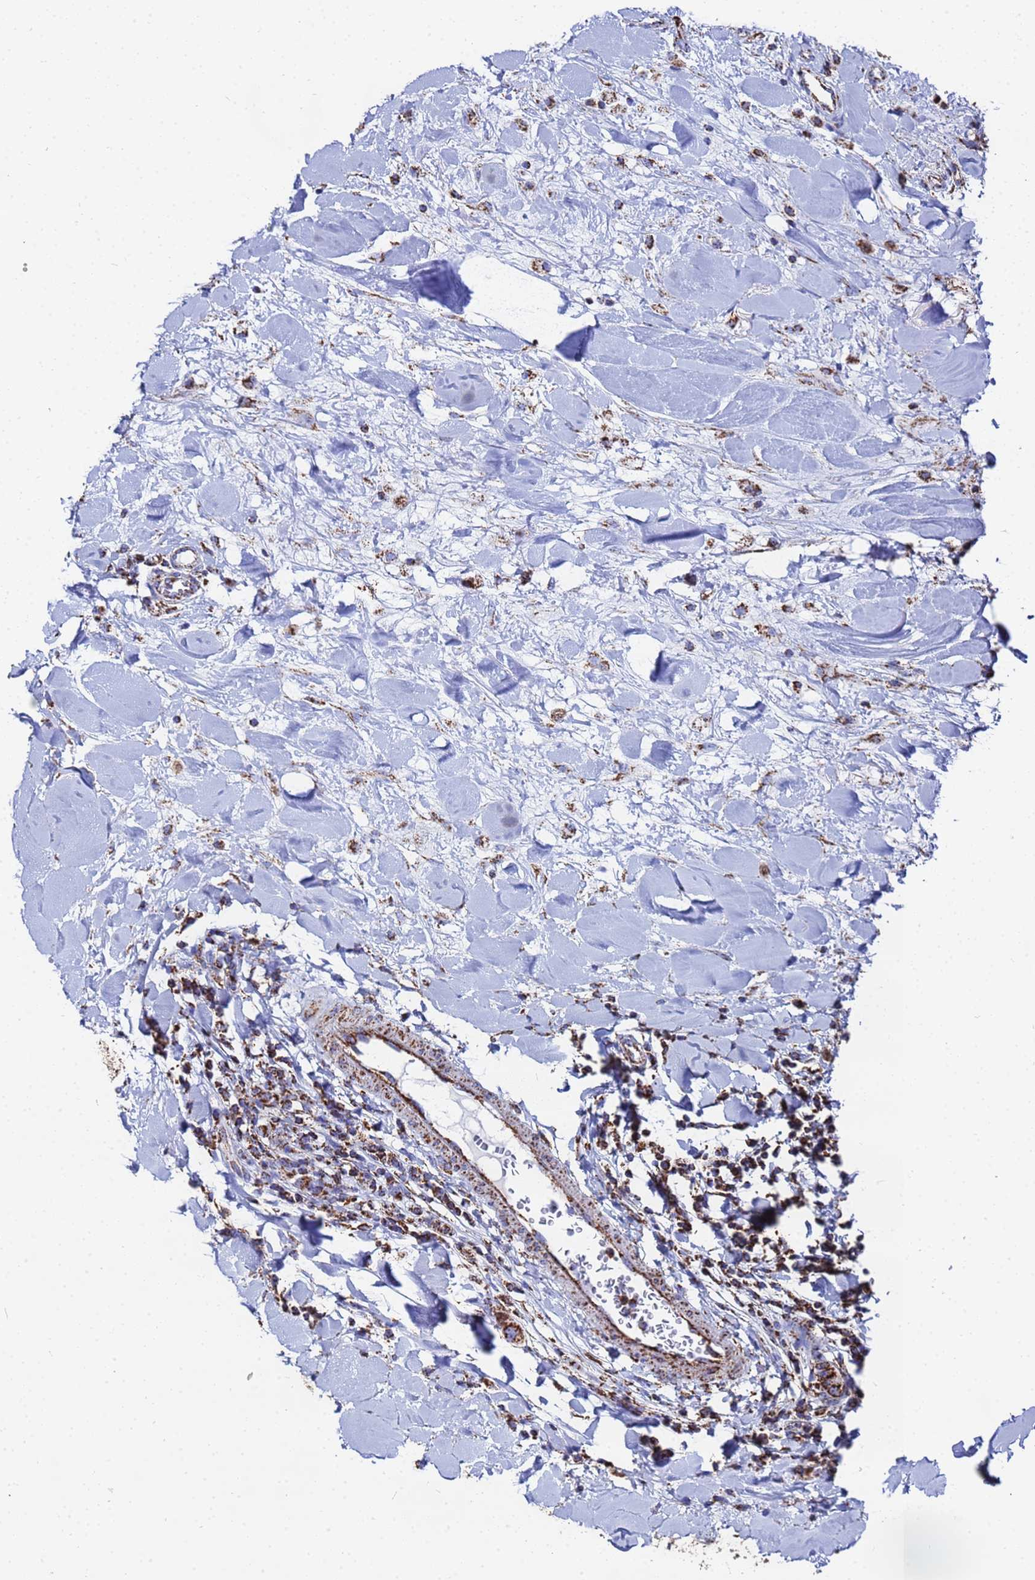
{"staining": {"intensity": "strong", "quantity": ">75%", "location": "cytoplasmic/membranous"}, "tissue": "breast cancer", "cell_type": "Tumor cells", "image_type": "cancer", "snomed": [{"axis": "morphology", "description": "Duct carcinoma"}, {"axis": "topography", "description": "Breast"}], "caption": "Approximately >75% of tumor cells in human breast cancer (invasive ductal carcinoma) show strong cytoplasmic/membranous protein positivity as visualized by brown immunohistochemical staining.", "gene": "GLUD1", "patient": {"sex": "female", "age": 40}}